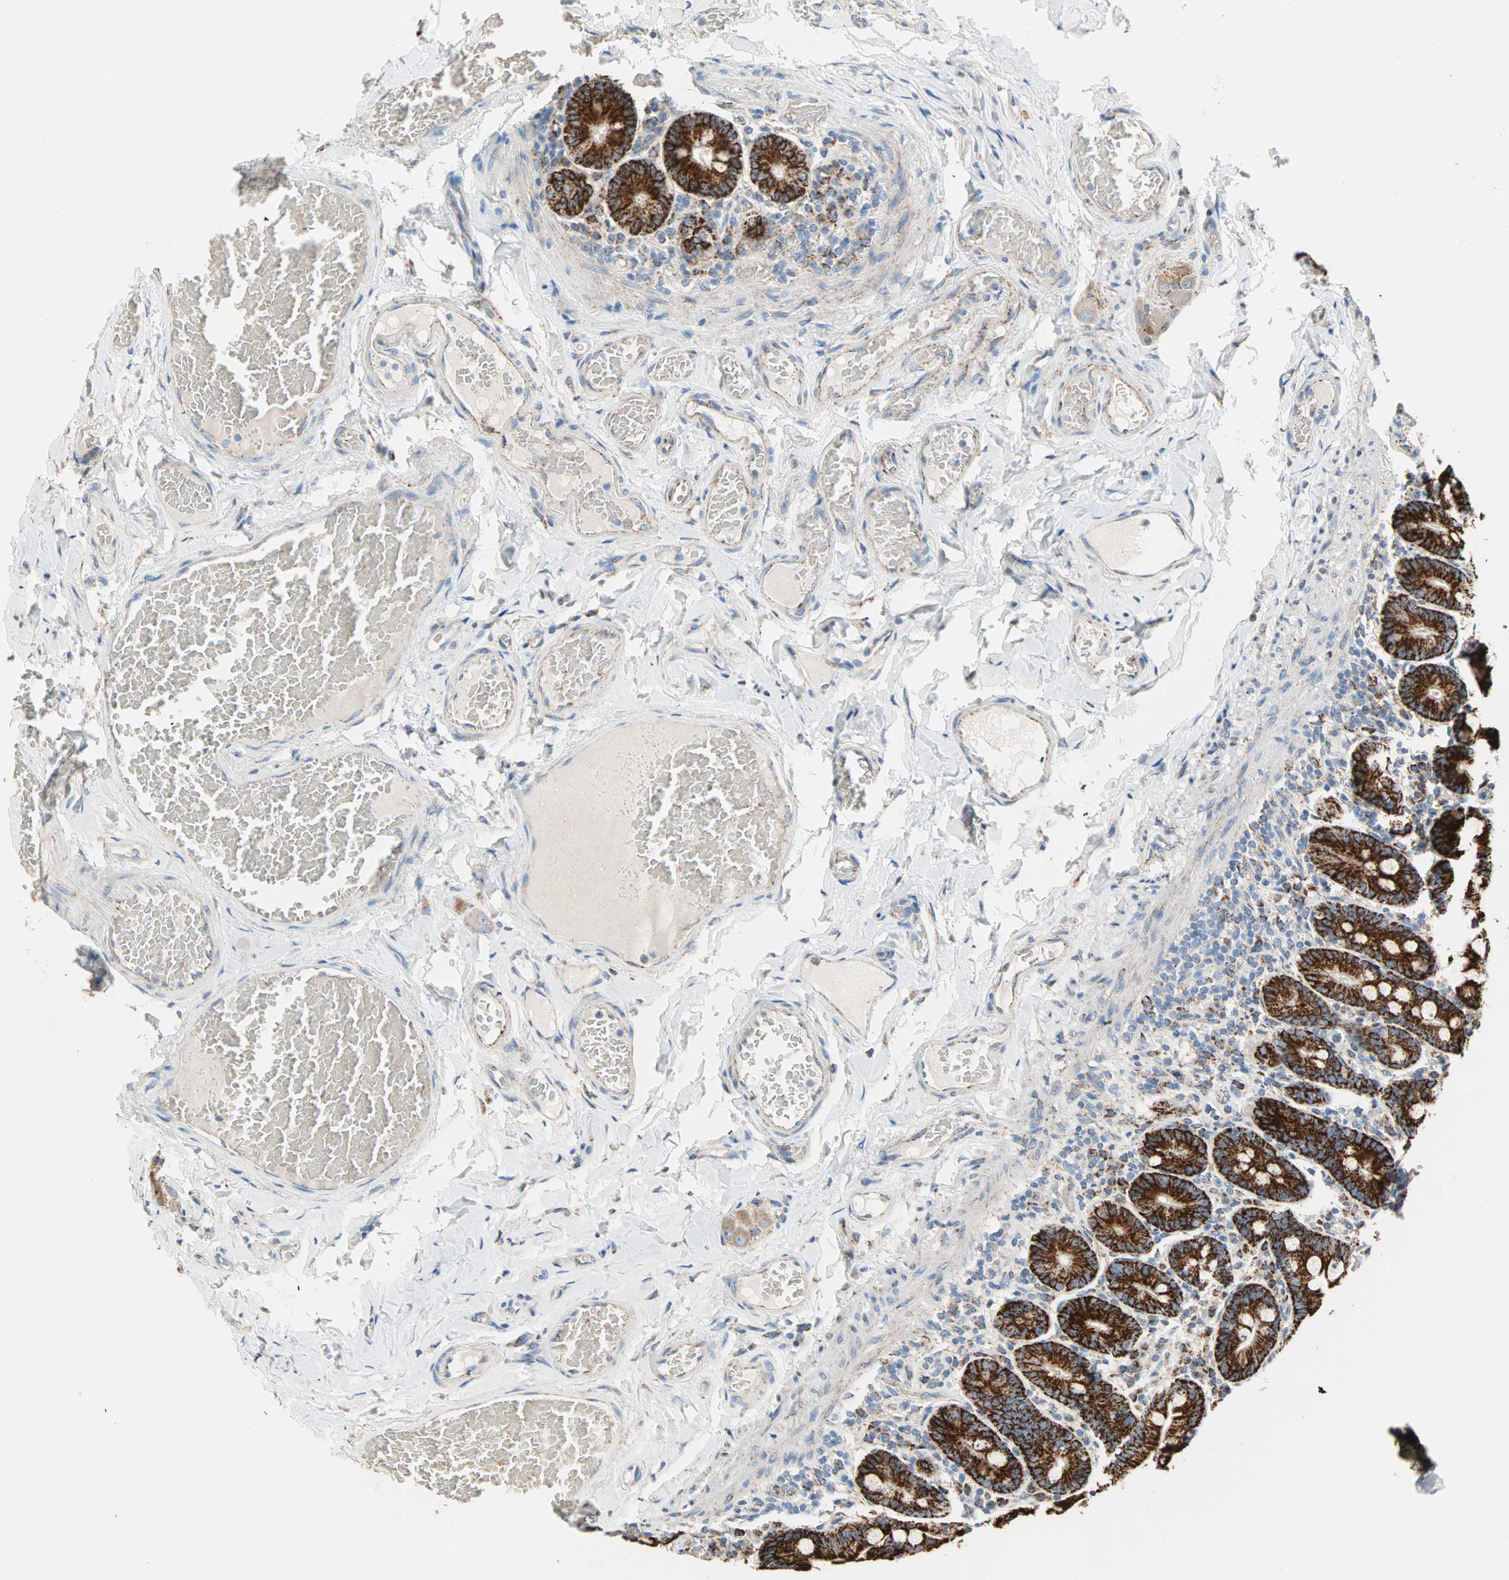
{"staining": {"intensity": "strong", "quantity": ">75%", "location": "cytoplasmic/membranous"}, "tissue": "duodenum", "cell_type": "Glandular cells", "image_type": "normal", "snomed": [{"axis": "morphology", "description": "Normal tissue, NOS"}, {"axis": "topography", "description": "Duodenum"}], "caption": "The photomicrograph exhibits a brown stain indicating the presence of a protein in the cytoplasmic/membranous of glandular cells in duodenum. Nuclei are stained in blue.", "gene": "TST", "patient": {"sex": "male", "age": 66}}